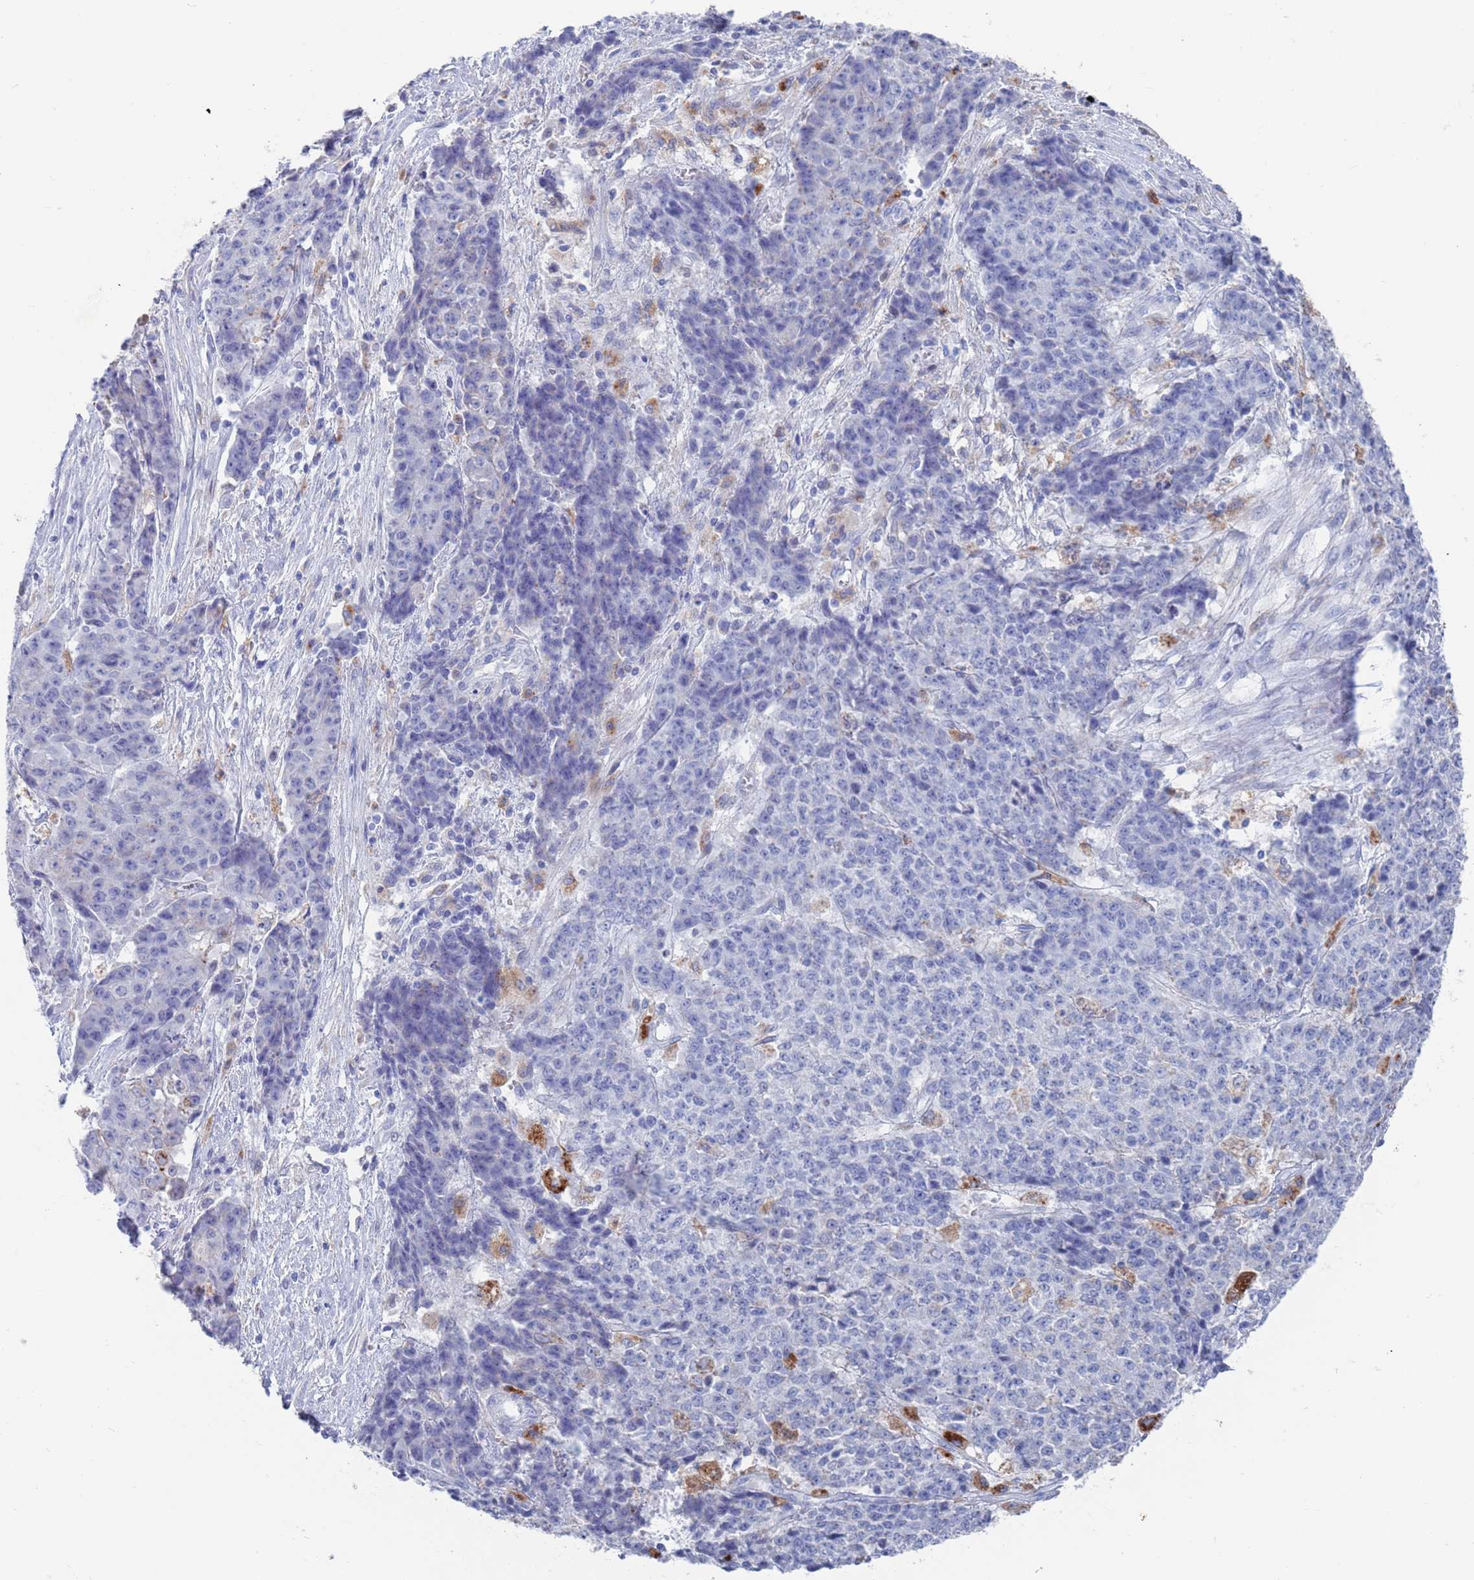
{"staining": {"intensity": "negative", "quantity": "none", "location": "none"}, "tissue": "ovarian cancer", "cell_type": "Tumor cells", "image_type": "cancer", "snomed": [{"axis": "morphology", "description": "Carcinoma, endometroid"}, {"axis": "topography", "description": "Ovary"}], "caption": "Immunohistochemistry image of ovarian cancer stained for a protein (brown), which displays no expression in tumor cells. Brightfield microscopy of immunohistochemistry (IHC) stained with DAB (brown) and hematoxylin (blue), captured at high magnification.", "gene": "FUCA1", "patient": {"sex": "female", "age": 42}}